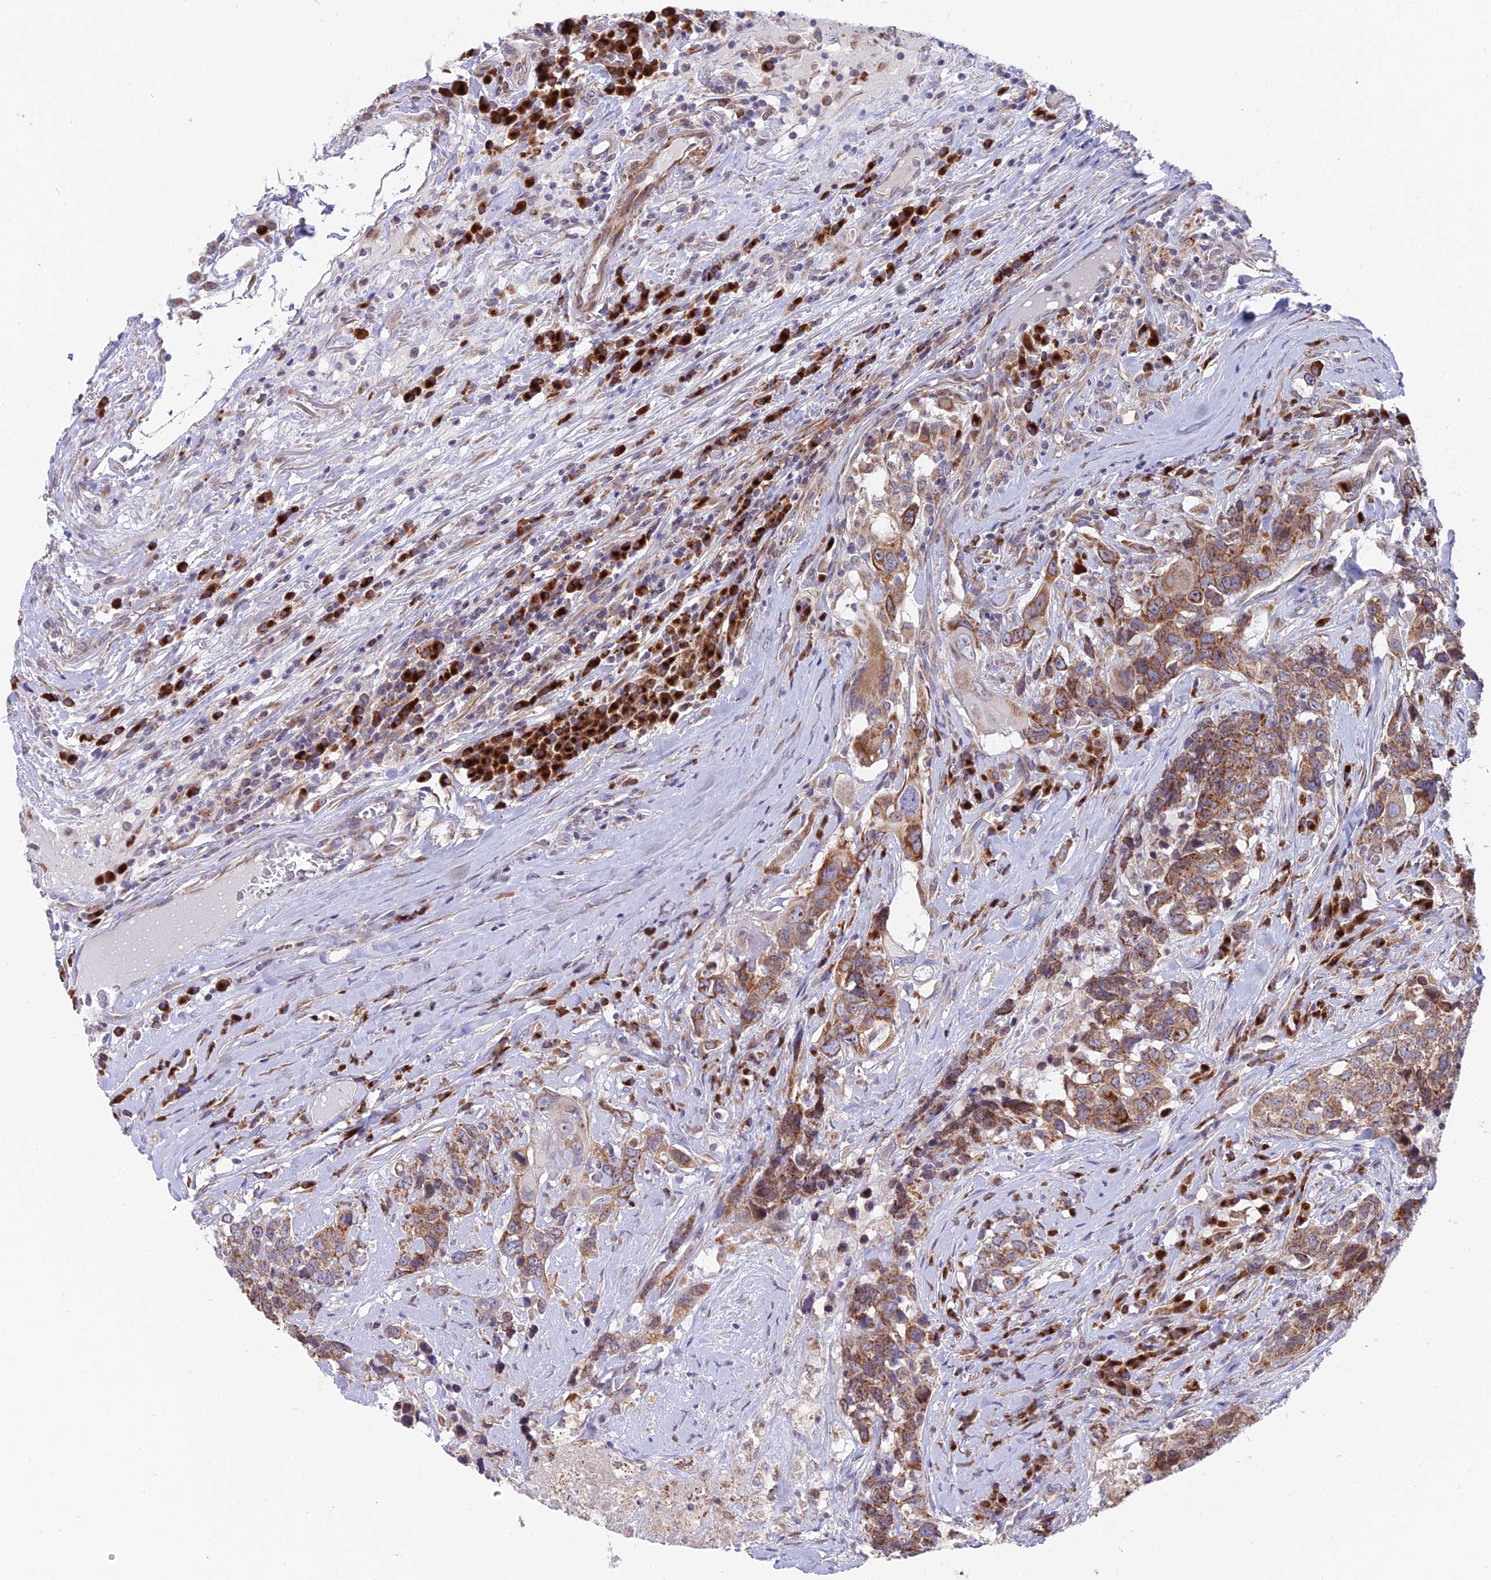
{"staining": {"intensity": "moderate", "quantity": ">75%", "location": "cytoplasmic/membranous"}, "tissue": "head and neck cancer", "cell_type": "Tumor cells", "image_type": "cancer", "snomed": [{"axis": "morphology", "description": "Squamous cell carcinoma, NOS"}, {"axis": "topography", "description": "Head-Neck"}], "caption": "Head and neck cancer stained for a protein (brown) demonstrates moderate cytoplasmic/membranous positive expression in approximately >75% of tumor cells.", "gene": "TBC1D20", "patient": {"sex": "male", "age": 66}}